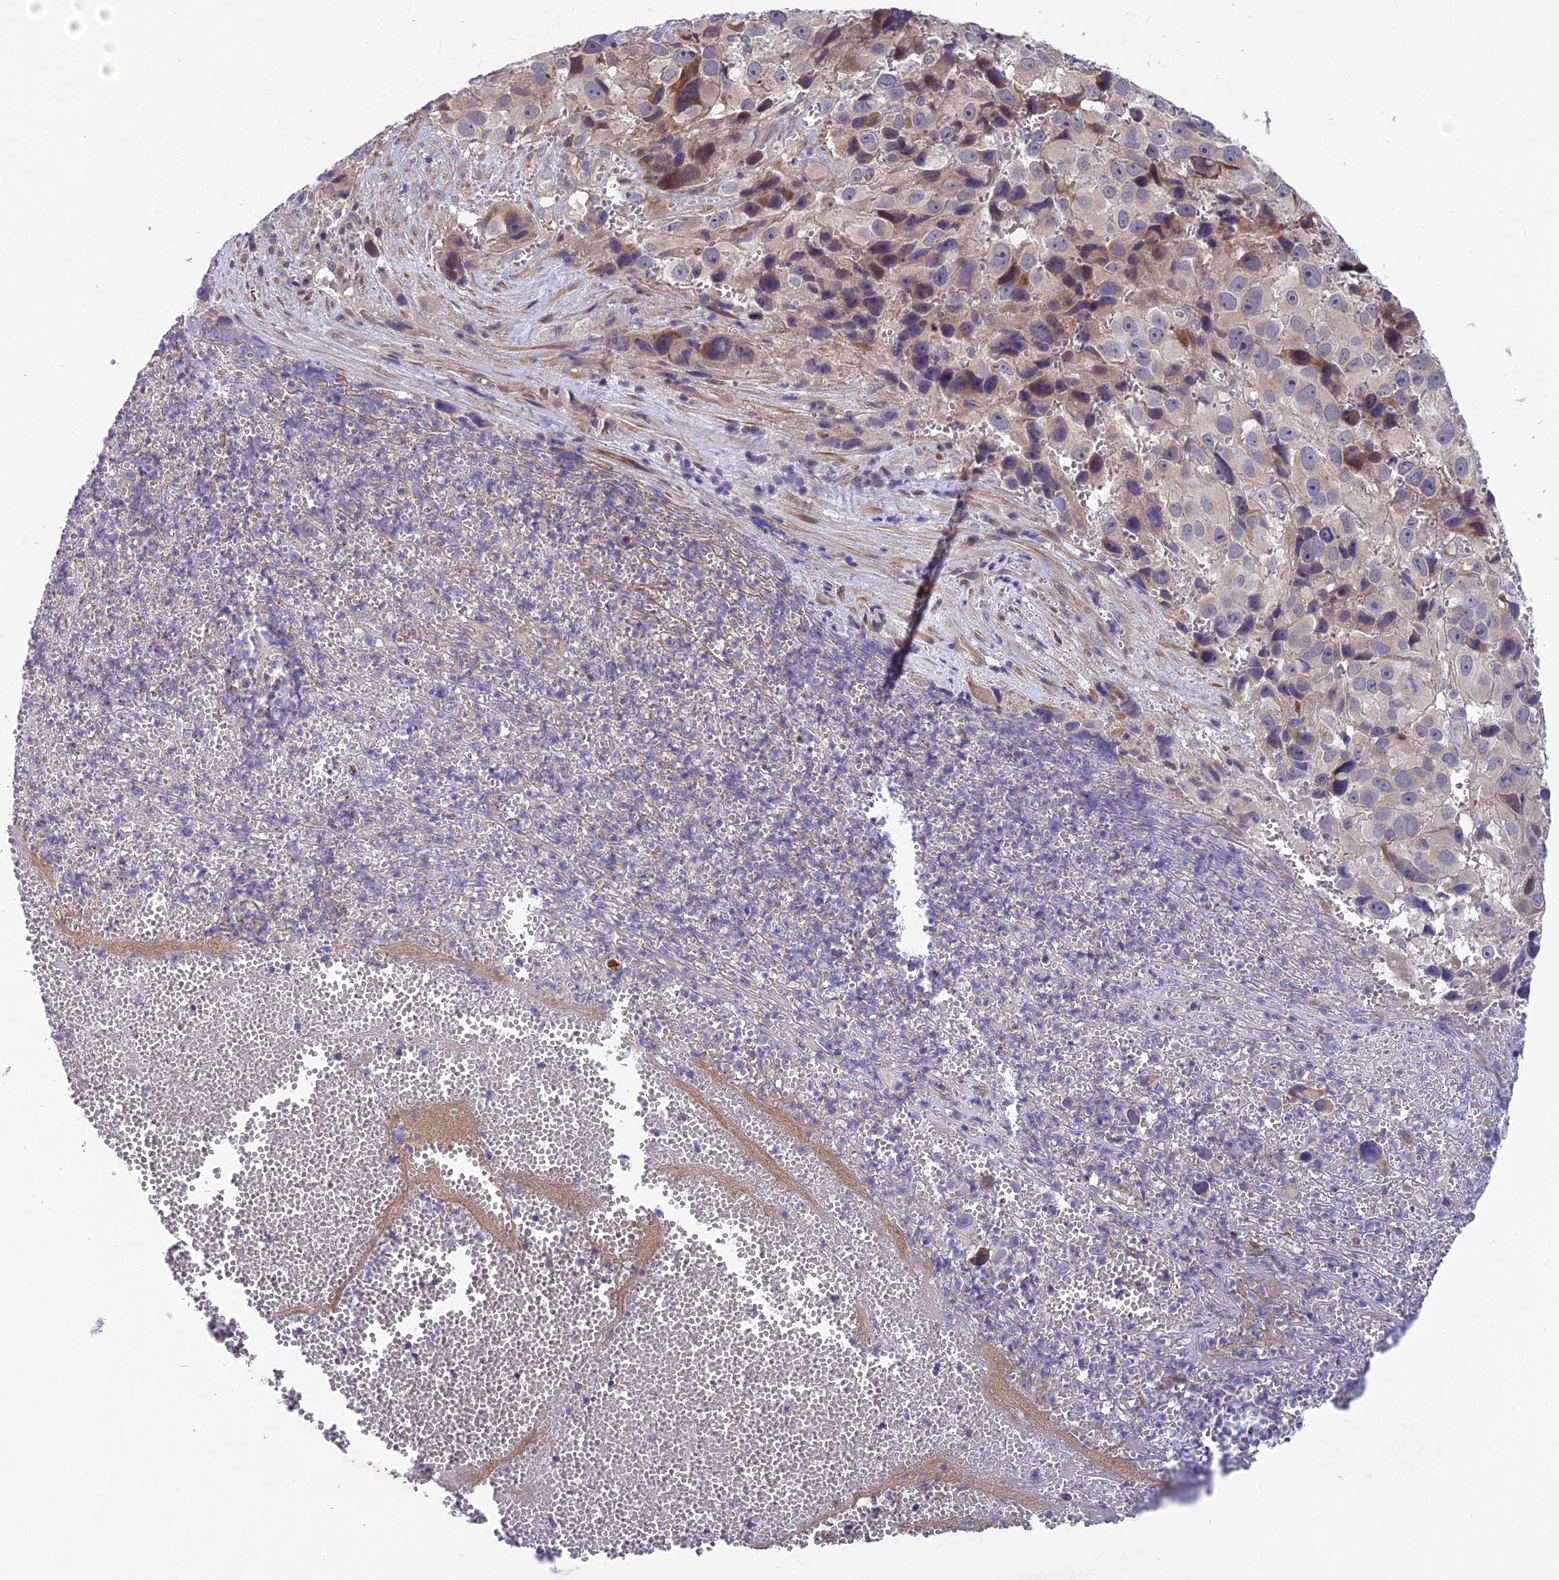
{"staining": {"intensity": "weak", "quantity": "<25%", "location": "cytoplasmic/membranous"}, "tissue": "melanoma", "cell_type": "Tumor cells", "image_type": "cancer", "snomed": [{"axis": "morphology", "description": "Malignant melanoma, NOS"}, {"axis": "topography", "description": "Skin"}], "caption": "DAB immunohistochemical staining of melanoma shows no significant expression in tumor cells.", "gene": "BLTP2", "patient": {"sex": "male", "age": 84}}